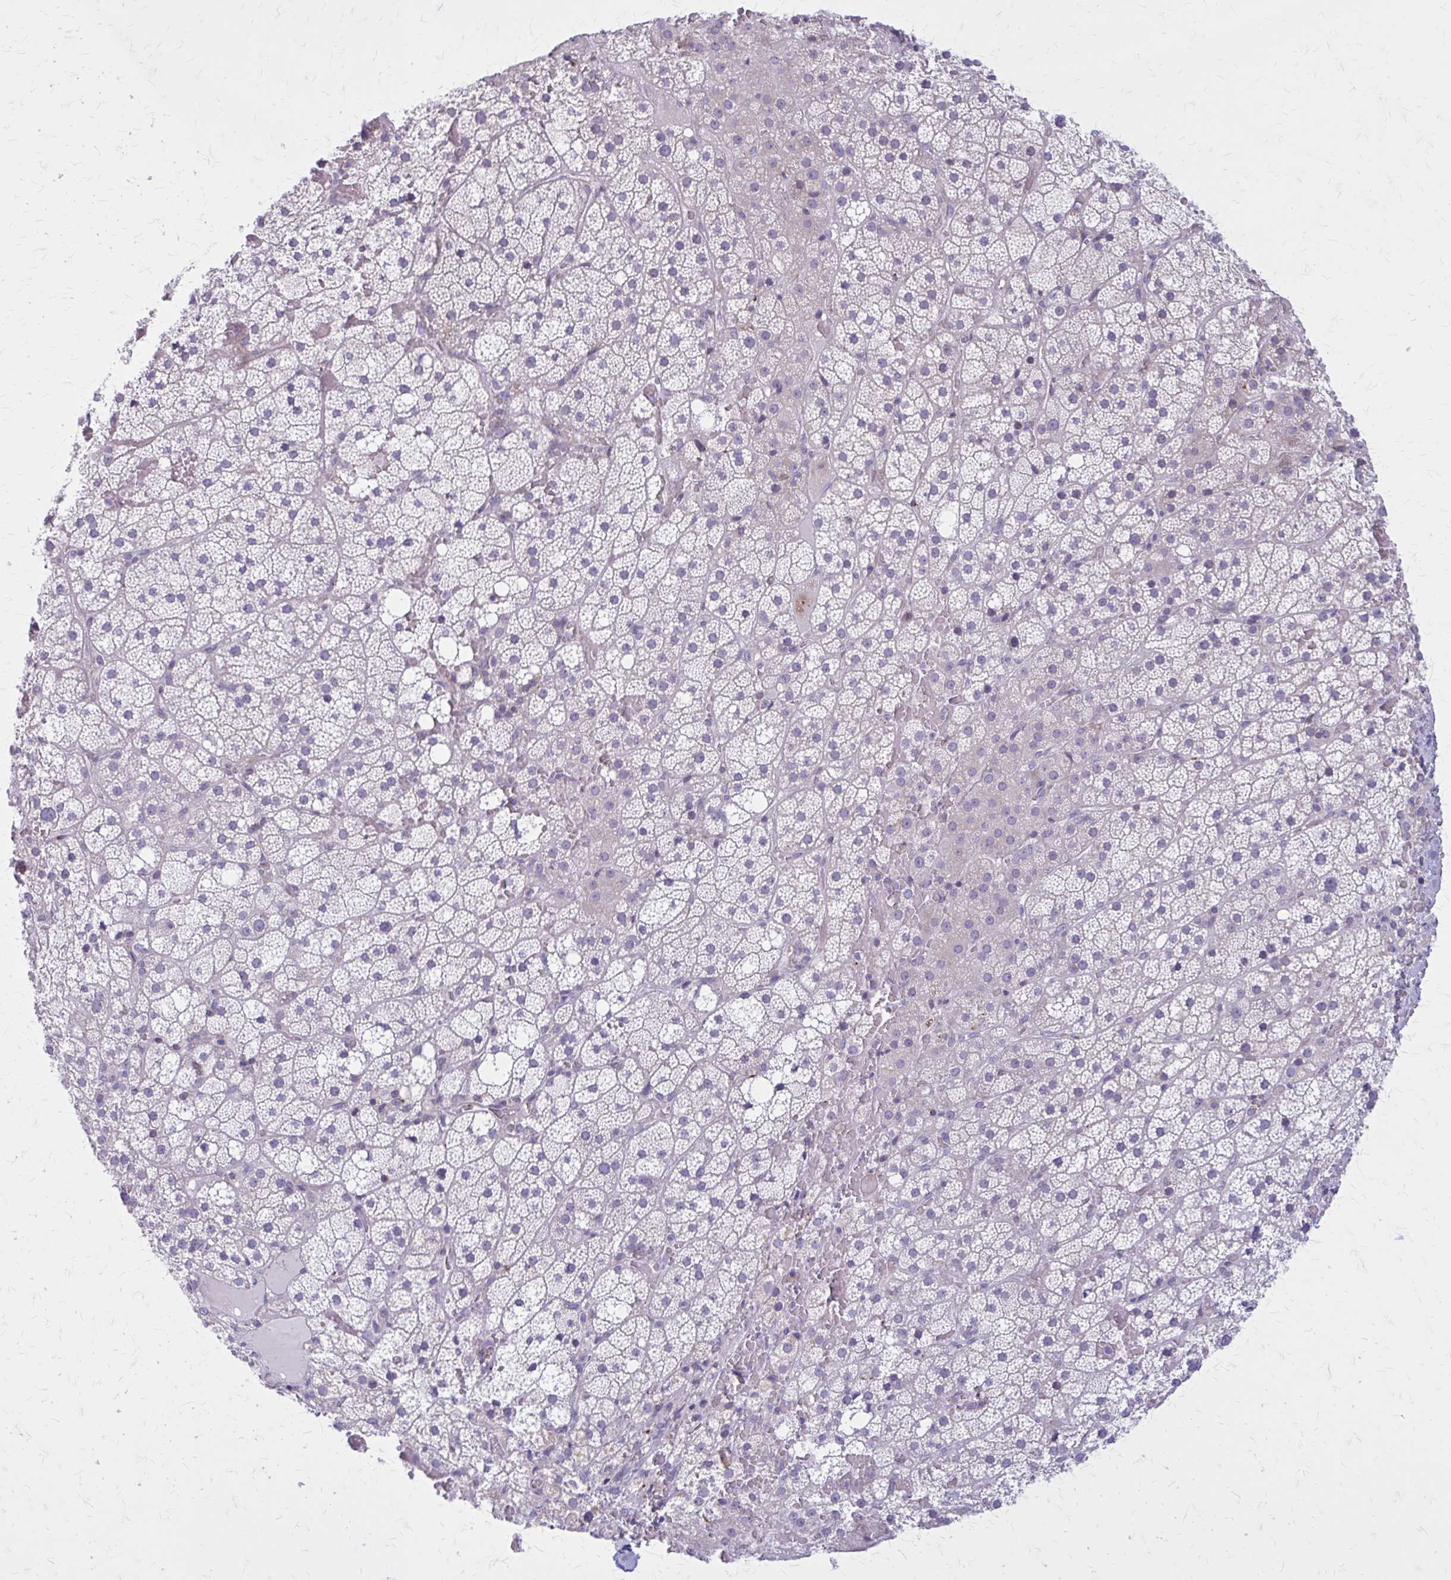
{"staining": {"intensity": "negative", "quantity": "none", "location": "none"}, "tissue": "adrenal gland", "cell_type": "Glandular cells", "image_type": "normal", "snomed": [{"axis": "morphology", "description": "Normal tissue, NOS"}, {"axis": "topography", "description": "Adrenal gland"}], "caption": "This is an immunohistochemistry (IHC) histopathology image of benign adrenal gland. There is no positivity in glandular cells.", "gene": "PITPNM1", "patient": {"sex": "male", "age": 53}}